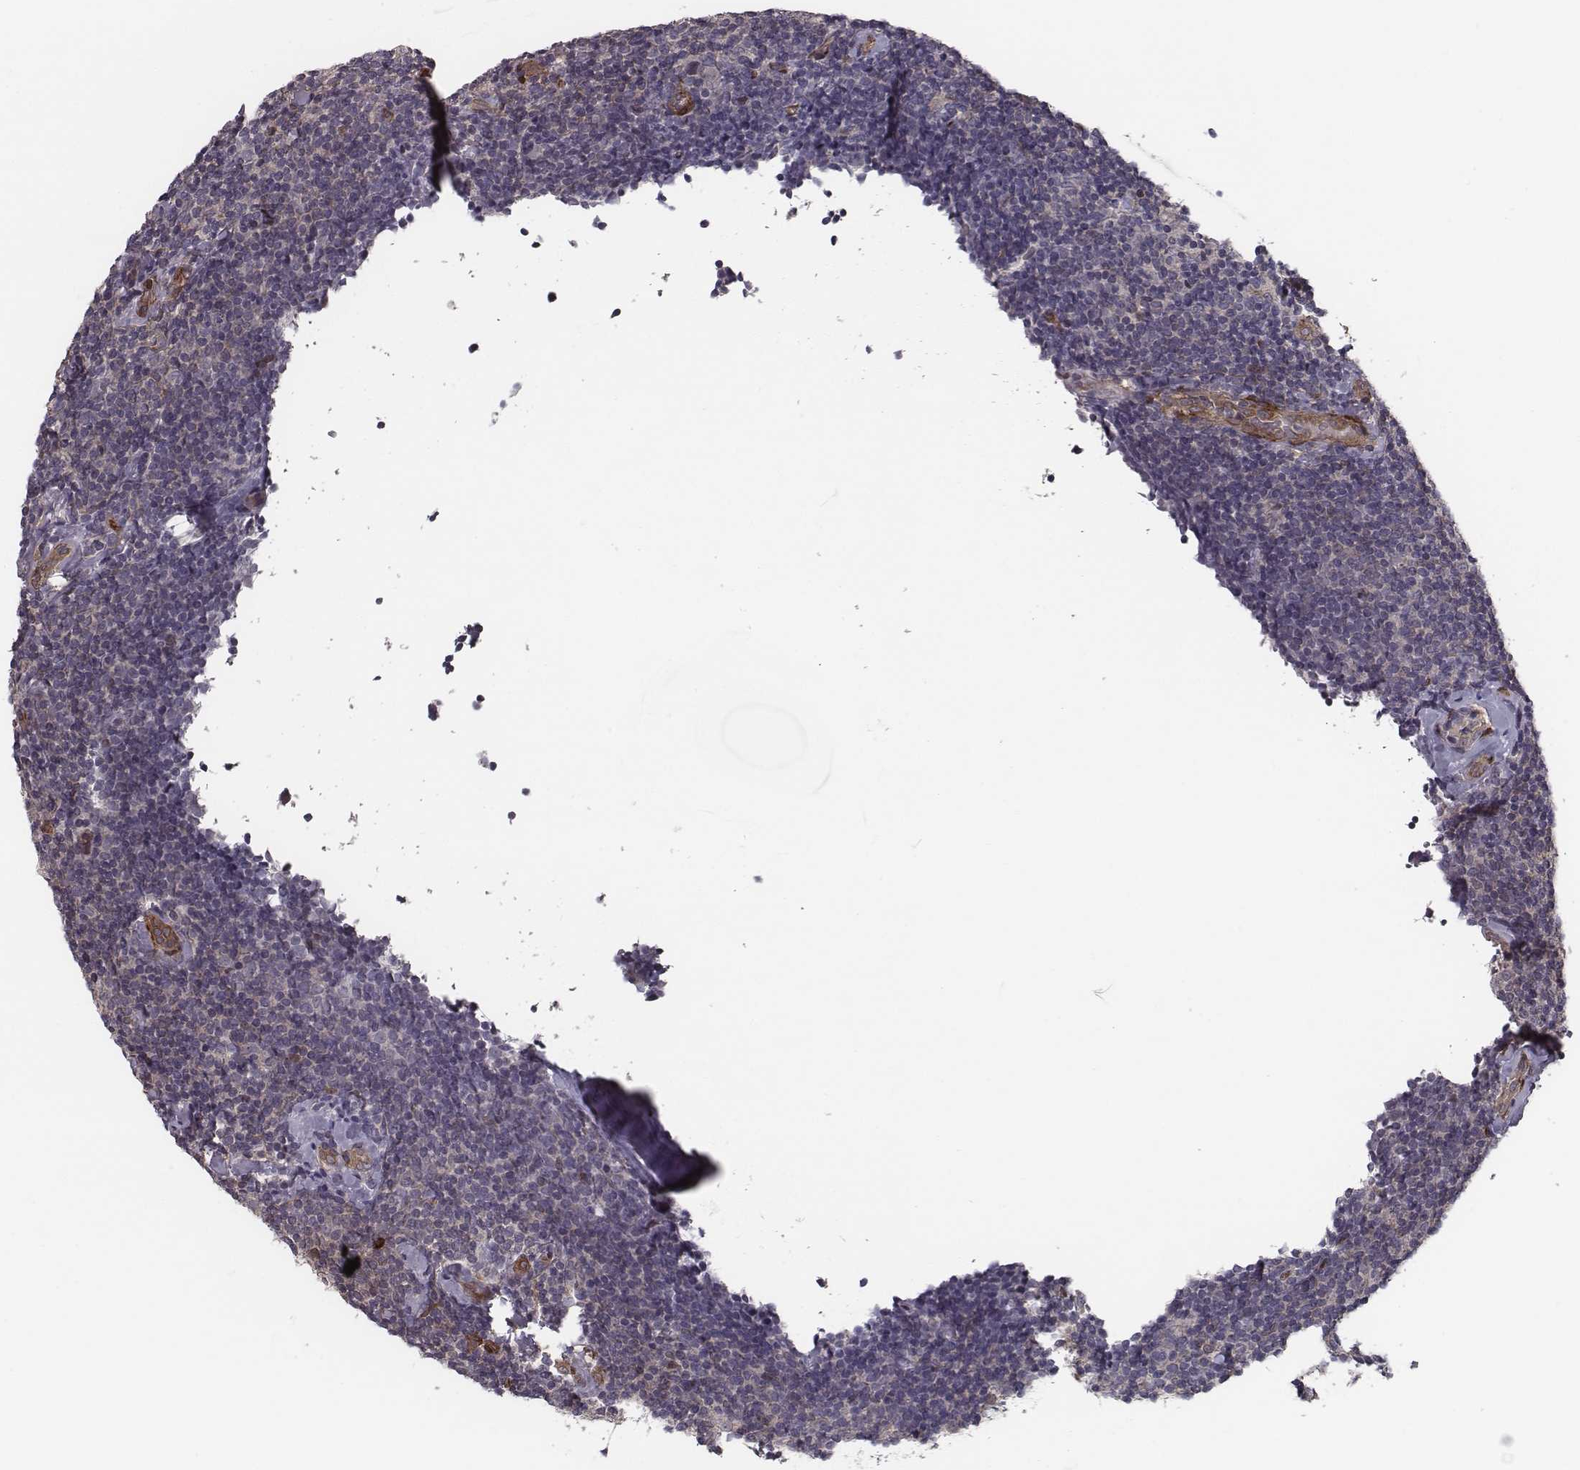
{"staining": {"intensity": "negative", "quantity": "none", "location": "none"}, "tissue": "lymphoma", "cell_type": "Tumor cells", "image_type": "cancer", "snomed": [{"axis": "morphology", "description": "Malignant lymphoma, non-Hodgkin's type, Low grade"}, {"axis": "topography", "description": "Lymph node"}], "caption": "Immunohistochemistry of lymphoma displays no expression in tumor cells. The staining was performed using DAB to visualize the protein expression in brown, while the nuclei were stained in blue with hematoxylin (Magnification: 20x).", "gene": "ISYNA1", "patient": {"sex": "female", "age": 56}}